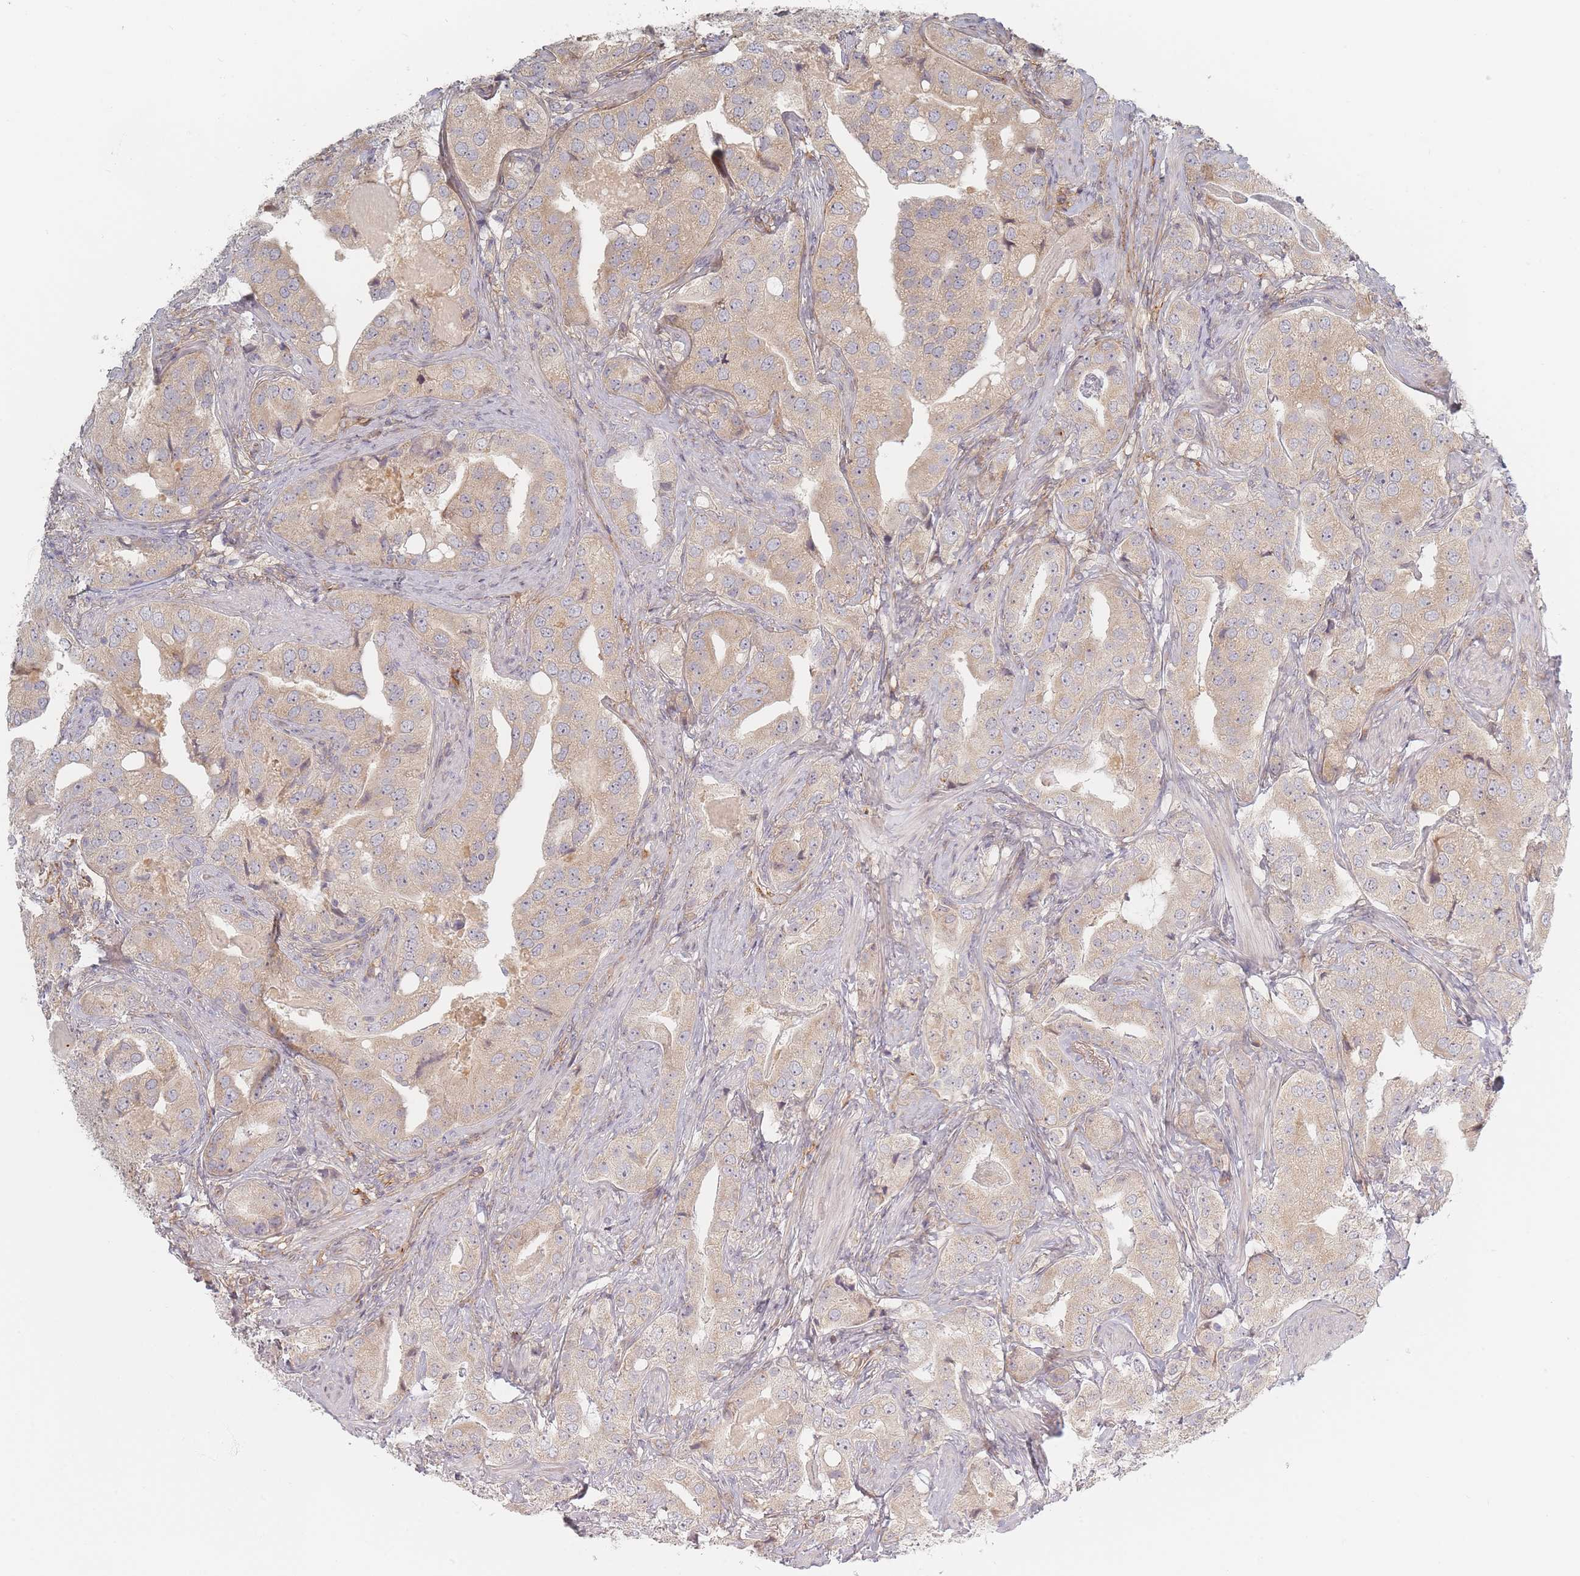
{"staining": {"intensity": "moderate", "quantity": ">75%", "location": "cytoplasmic/membranous"}, "tissue": "prostate cancer", "cell_type": "Tumor cells", "image_type": "cancer", "snomed": [{"axis": "morphology", "description": "Adenocarcinoma, High grade"}, {"axis": "topography", "description": "Prostate"}], "caption": "Immunohistochemical staining of human high-grade adenocarcinoma (prostate) shows moderate cytoplasmic/membranous protein staining in approximately >75% of tumor cells. The protein of interest is stained brown, and the nuclei are stained in blue (DAB IHC with brightfield microscopy, high magnification).", "gene": "ZKSCAN7", "patient": {"sex": "male", "age": 63}}